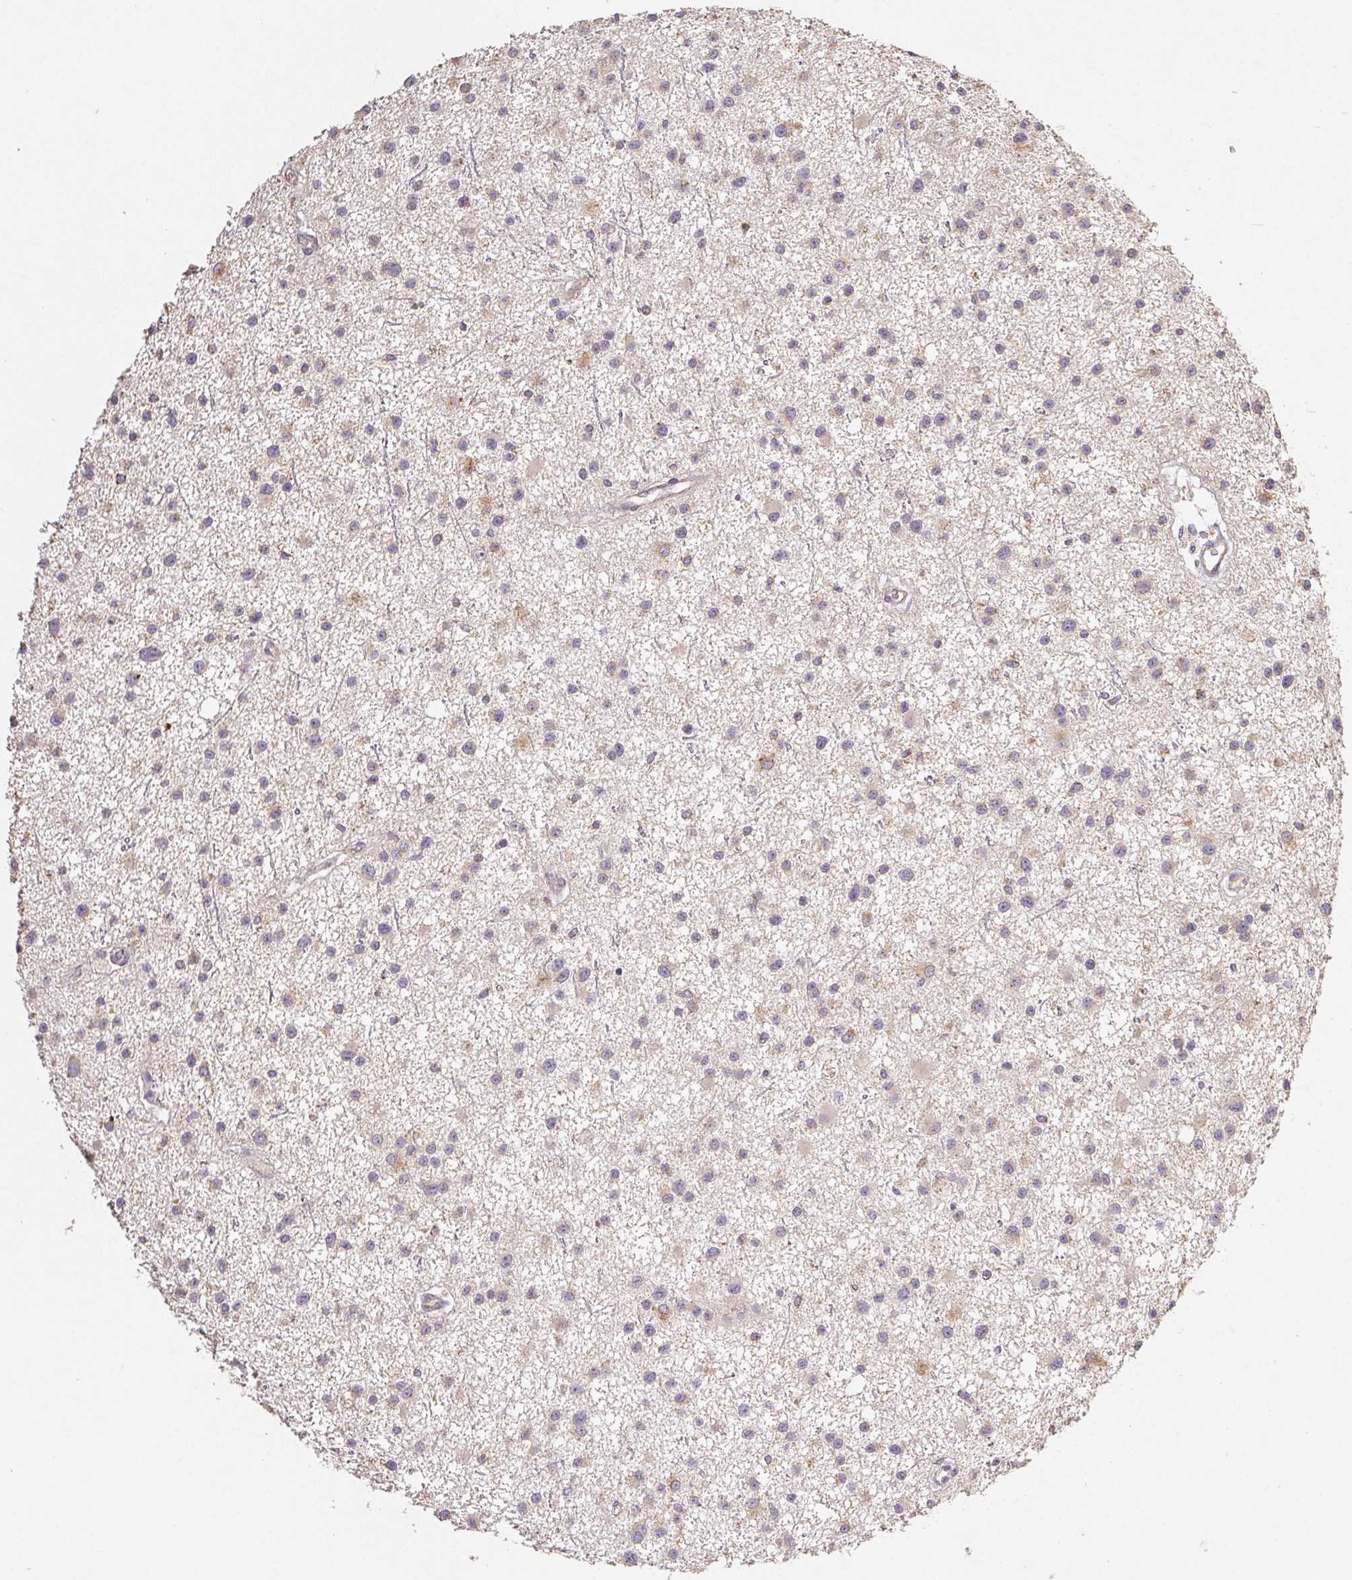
{"staining": {"intensity": "weak", "quantity": "25%-75%", "location": "cytoplasmic/membranous"}, "tissue": "glioma", "cell_type": "Tumor cells", "image_type": "cancer", "snomed": [{"axis": "morphology", "description": "Glioma, malignant, Low grade"}, {"axis": "topography", "description": "Brain"}], "caption": "Tumor cells reveal low levels of weak cytoplasmic/membranous expression in about 25%-75% of cells in human low-grade glioma (malignant). The protein of interest is shown in brown color, while the nuclei are stained blue.", "gene": "RAB11A", "patient": {"sex": "male", "age": 43}}